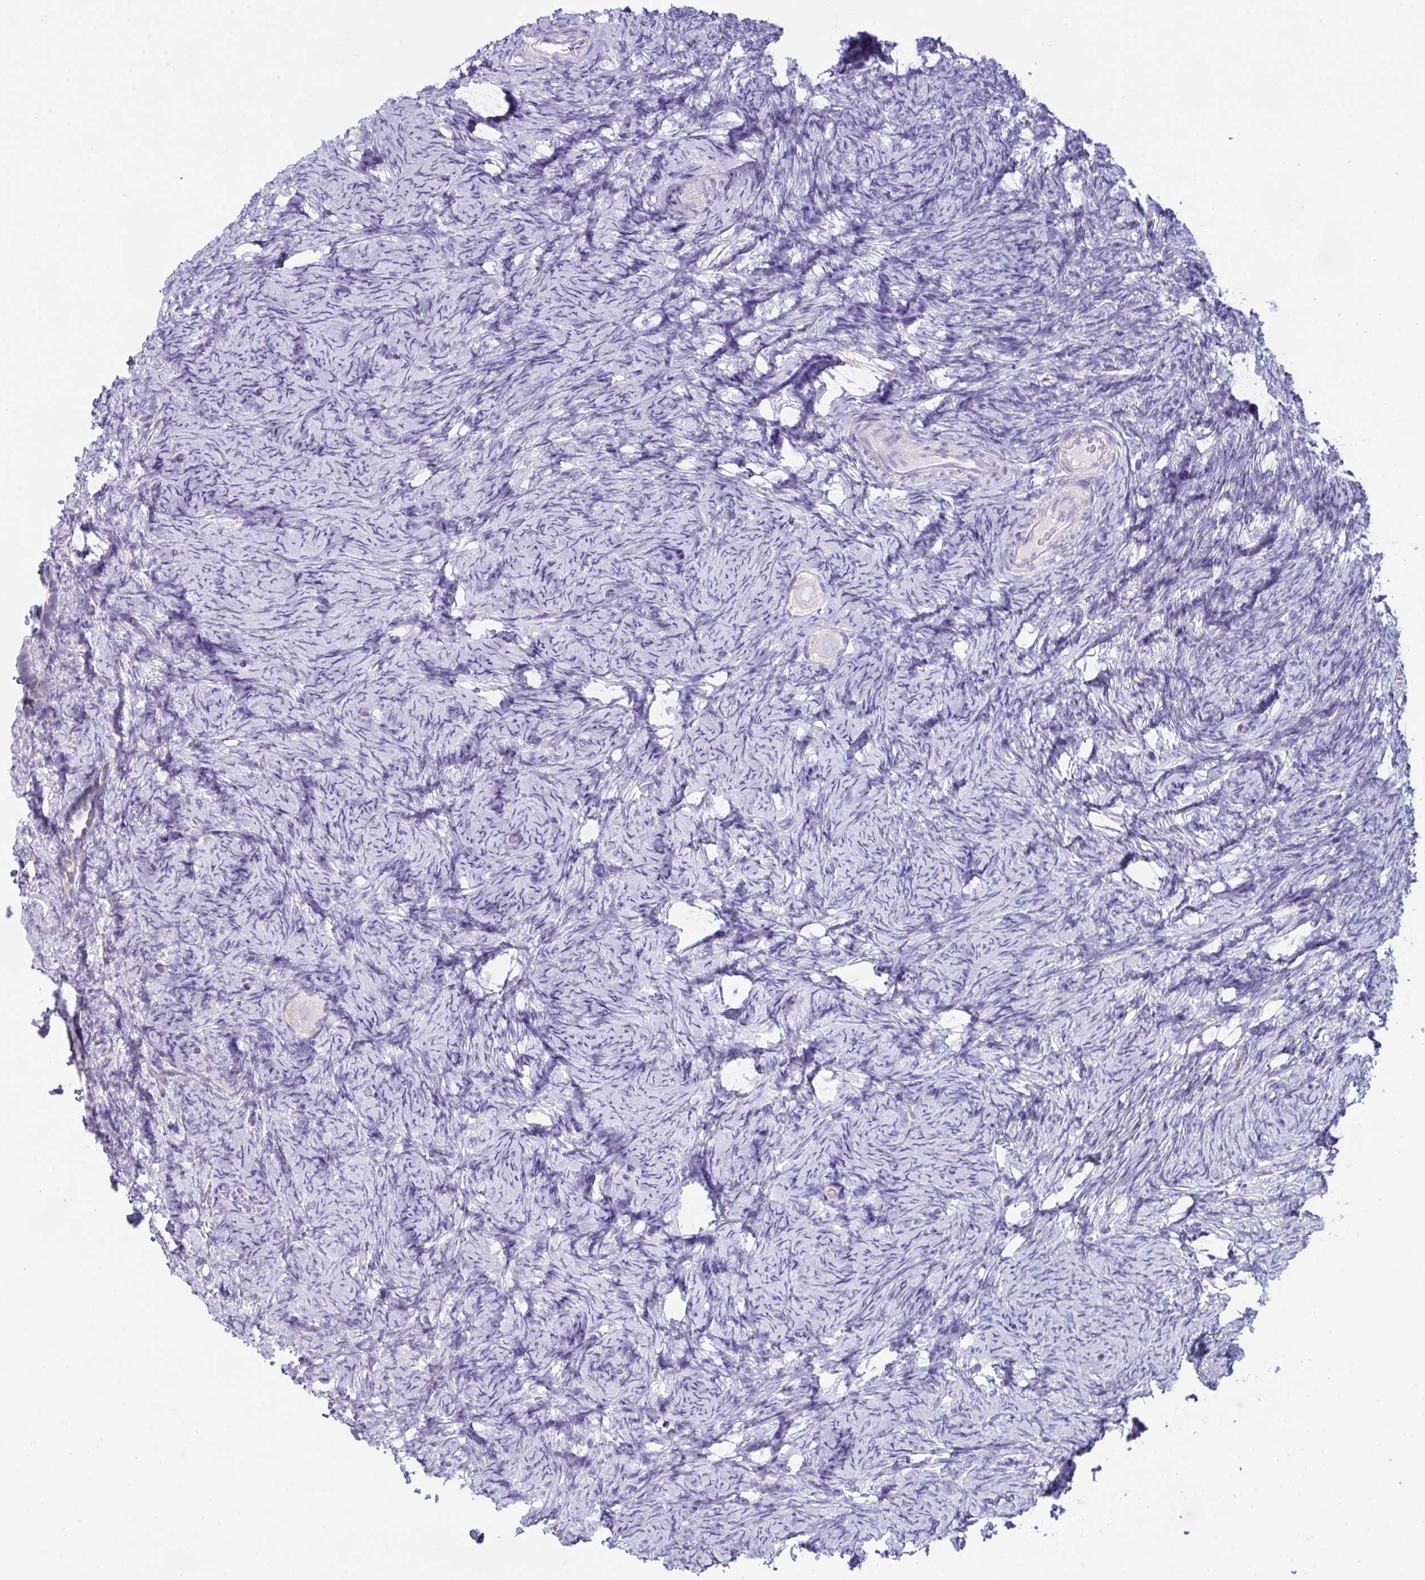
{"staining": {"intensity": "negative", "quantity": "none", "location": "none"}, "tissue": "ovary", "cell_type": "Follicle cells", "image_type": "normal", "snomed": [{"axis": "morphology", "description": "Normal tissue, NOS"}, {"axis": "topography", "description": "Ovary"}], "caption": "An immunohistochemistry micrograph of unremarkable ovary is shown. There is no staining in follicle cells of ovary. The staining is performed using DAB (3,3'-diaminobenzidine) brown chromogen with nuclei counter-stained in using hematoxylin.", "gene": "TMEM106B", "patient": {"sex": "female", "age": 34}}